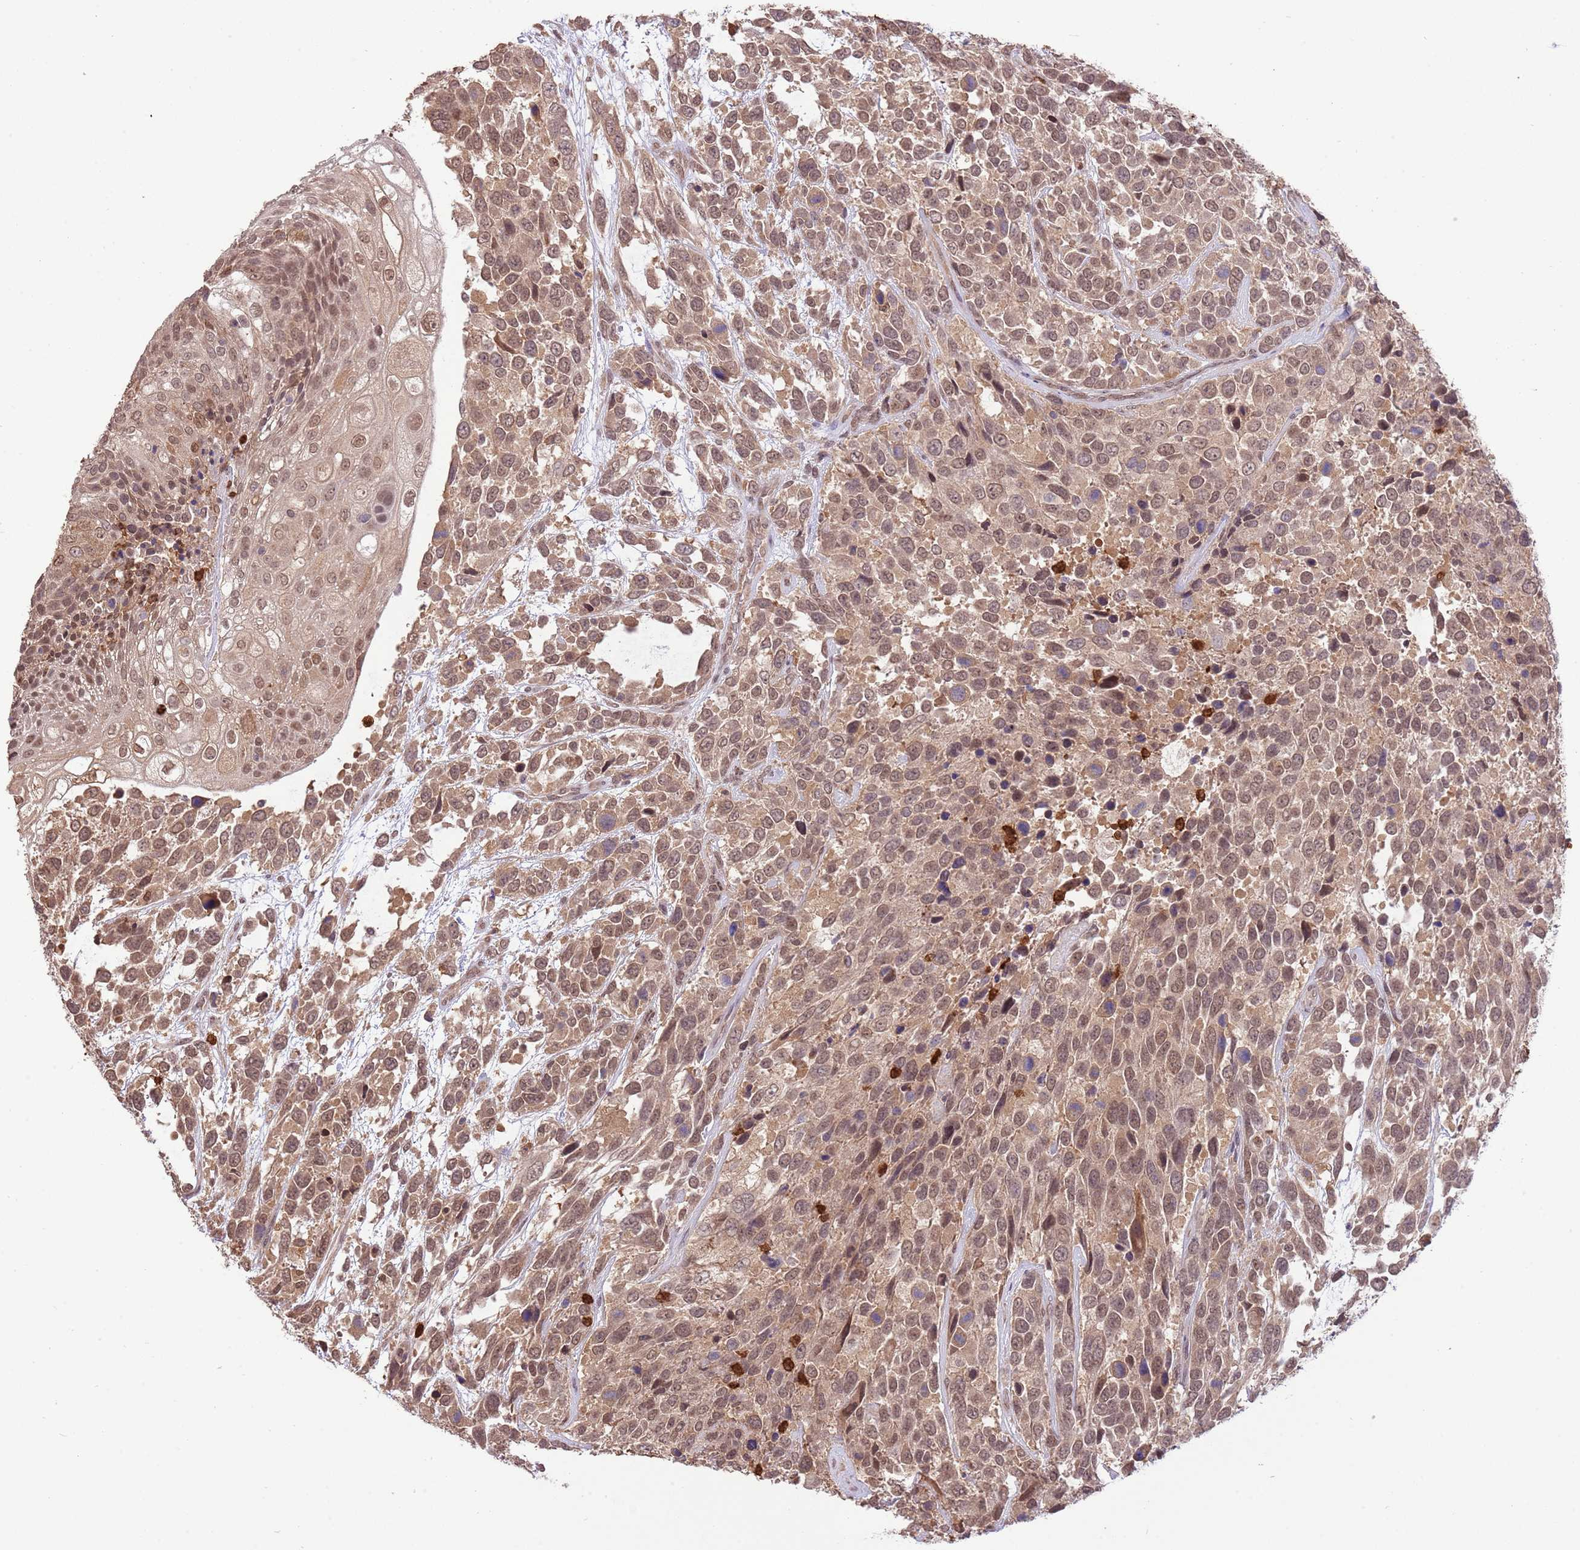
{"staining": {"intensity": "moderate", "quantity": ">75%", "location": "cytoplasmic/membranous,nuclear"}, "tissue": "urothelial cancer", "cell_type": "Tumor cells", "image_type": "cancer", "snomed": [{"axis": "morphology", "description": "Urothelial carcinoma, High grade"}, {"axis": "topography", "description": "Urinary bladder"}], "caption": "Moderate cytoplasmic/membranous and nuclear staining for a protein is present in approximately >75% of tumor cells of urothelial cancer using immunohistochemistry (IHC).", "gene": "AMIGO1", "patient": {"sex": "female", "age": 70}}